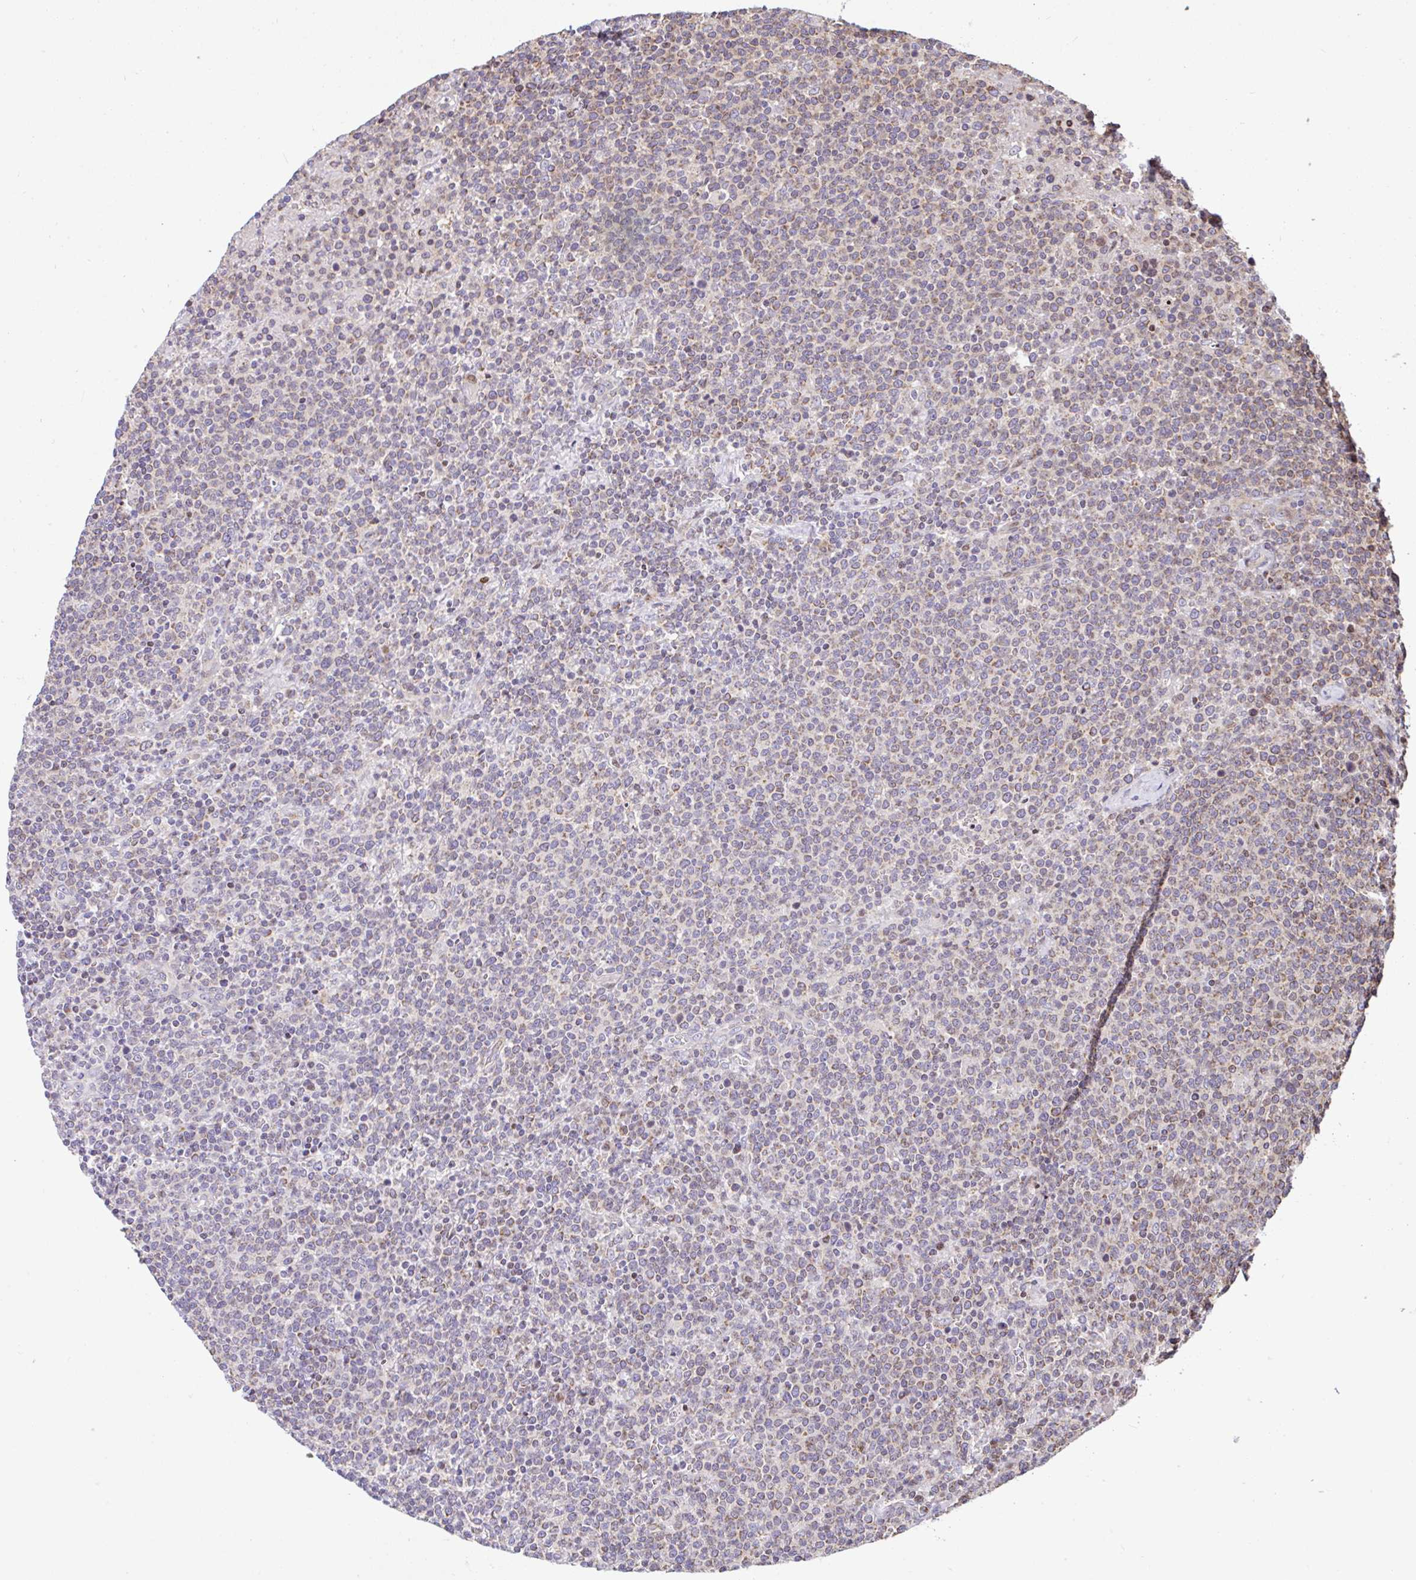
{"staining": {"intensity": "weak", "quantity": "<25%", "location": "cytoplasmic/membranous"}, "tissue": "lymphoma", "cell_type": "Tumor cells", "image_type": "cancer", "snomed": [{"axis": "morphology", "description": "Malignant lymphoma, non-Hodgkin's type, High grade"}, {"axis": "topography", "description": "Lymph node"}], "caption": "This micrograph is of high-grade malignant lymphoma, non-Hodgkin's type stained with immunohistochemistry to label a protein in brown with the nuclei are counter-stained blue. There is no staining in tumor cells.", "gene": "FIGNL1", "patient": {"sex": "male", "age": 61}}